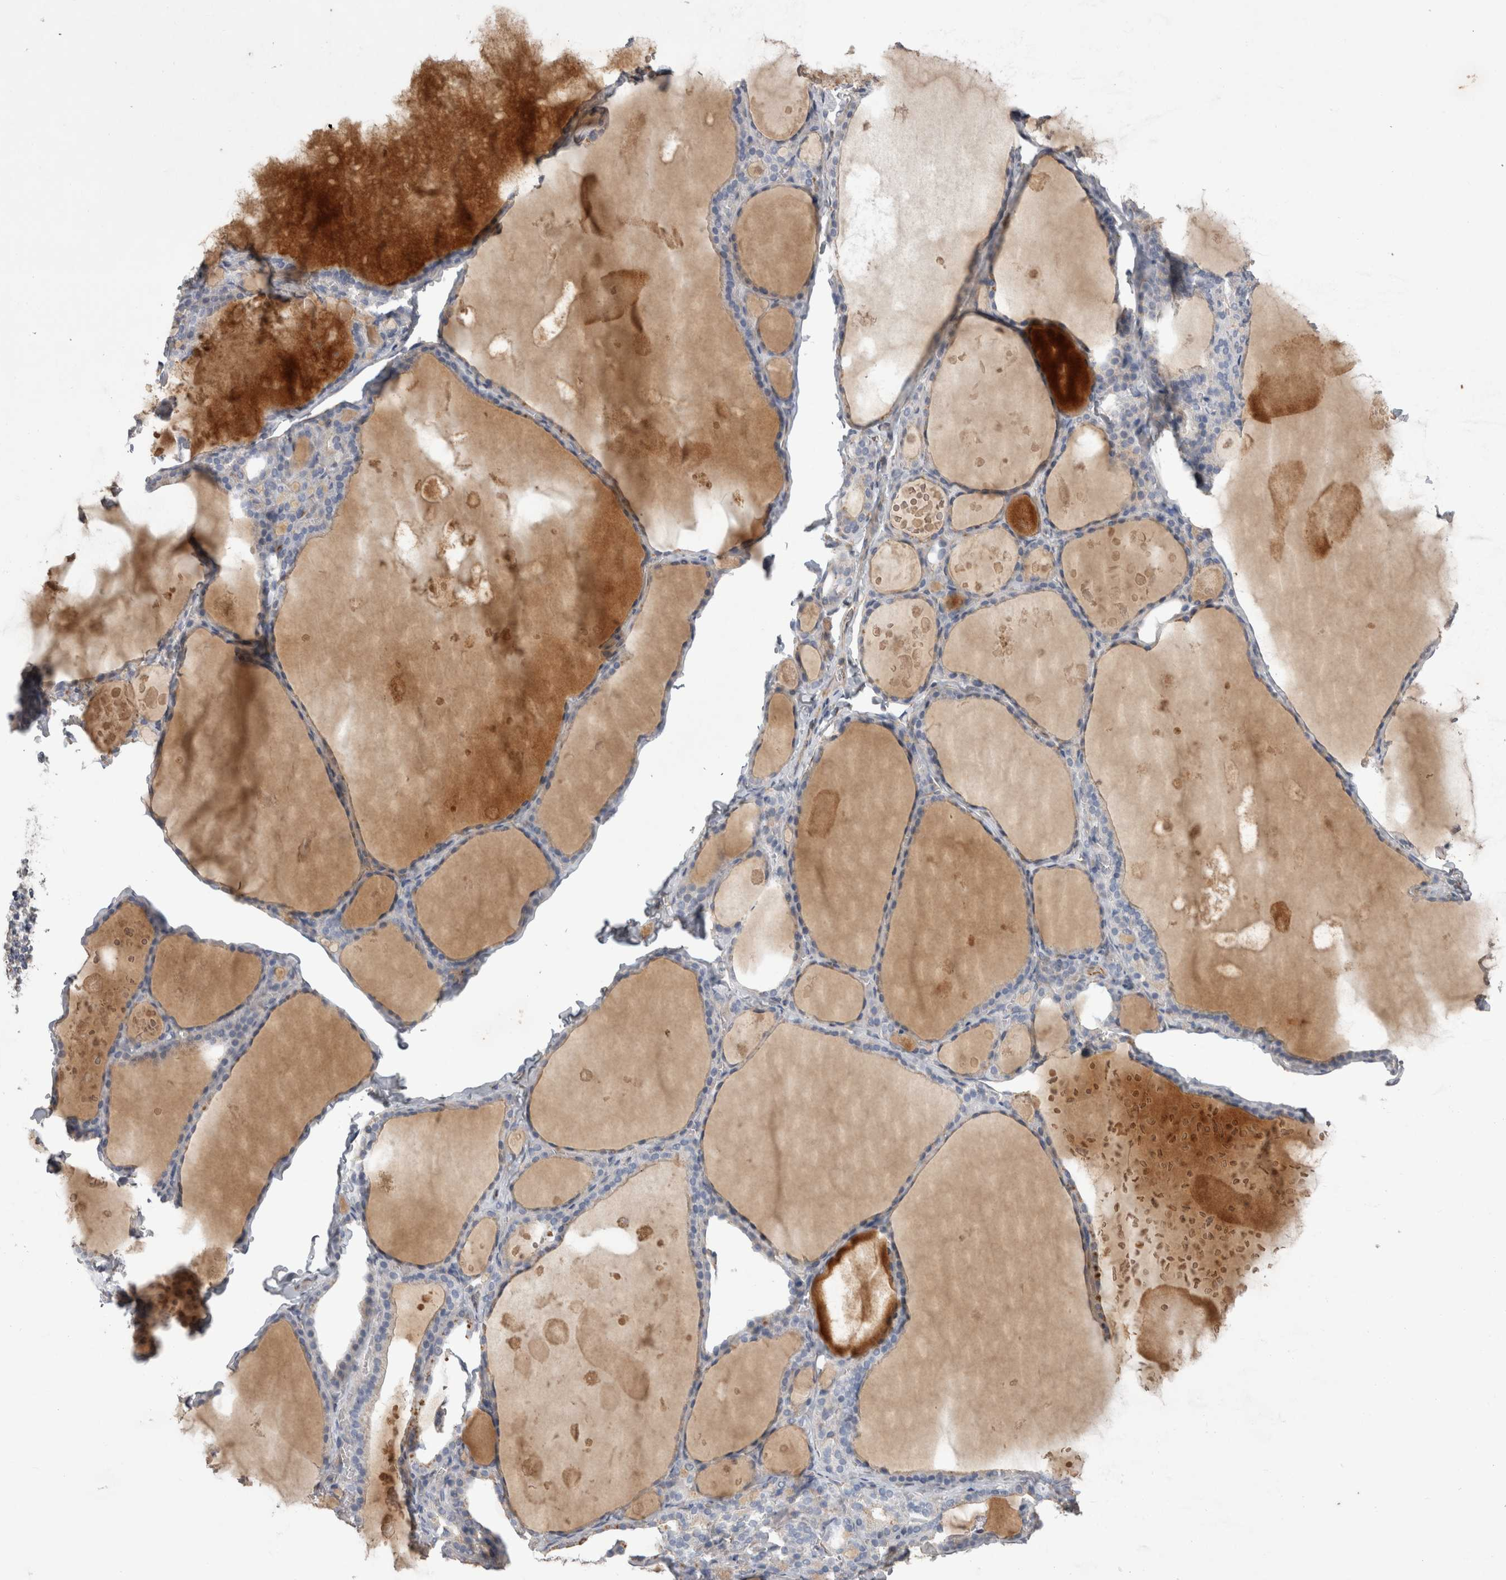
{"staining": {"intensity": "moderate", "quantity": "<25%", "location": "cytoplasmic/membranous"}, "tissue": "thyroid gland", "cell_type": "Glandular cells", "image_type": "normal", "snomed": [{"axis": "morphology", "description": "Normal tissue, NOS"}, {"axis": "topography", "description": "Thyroid gland"}], "caption": "Human thyroid gland stained with a brown dye displays moderate cytoplasmic/membranous positive staining in about <25% of glandular cells.", "gene": "STRADB", "patient": {"sex": "male", "age": 56}}